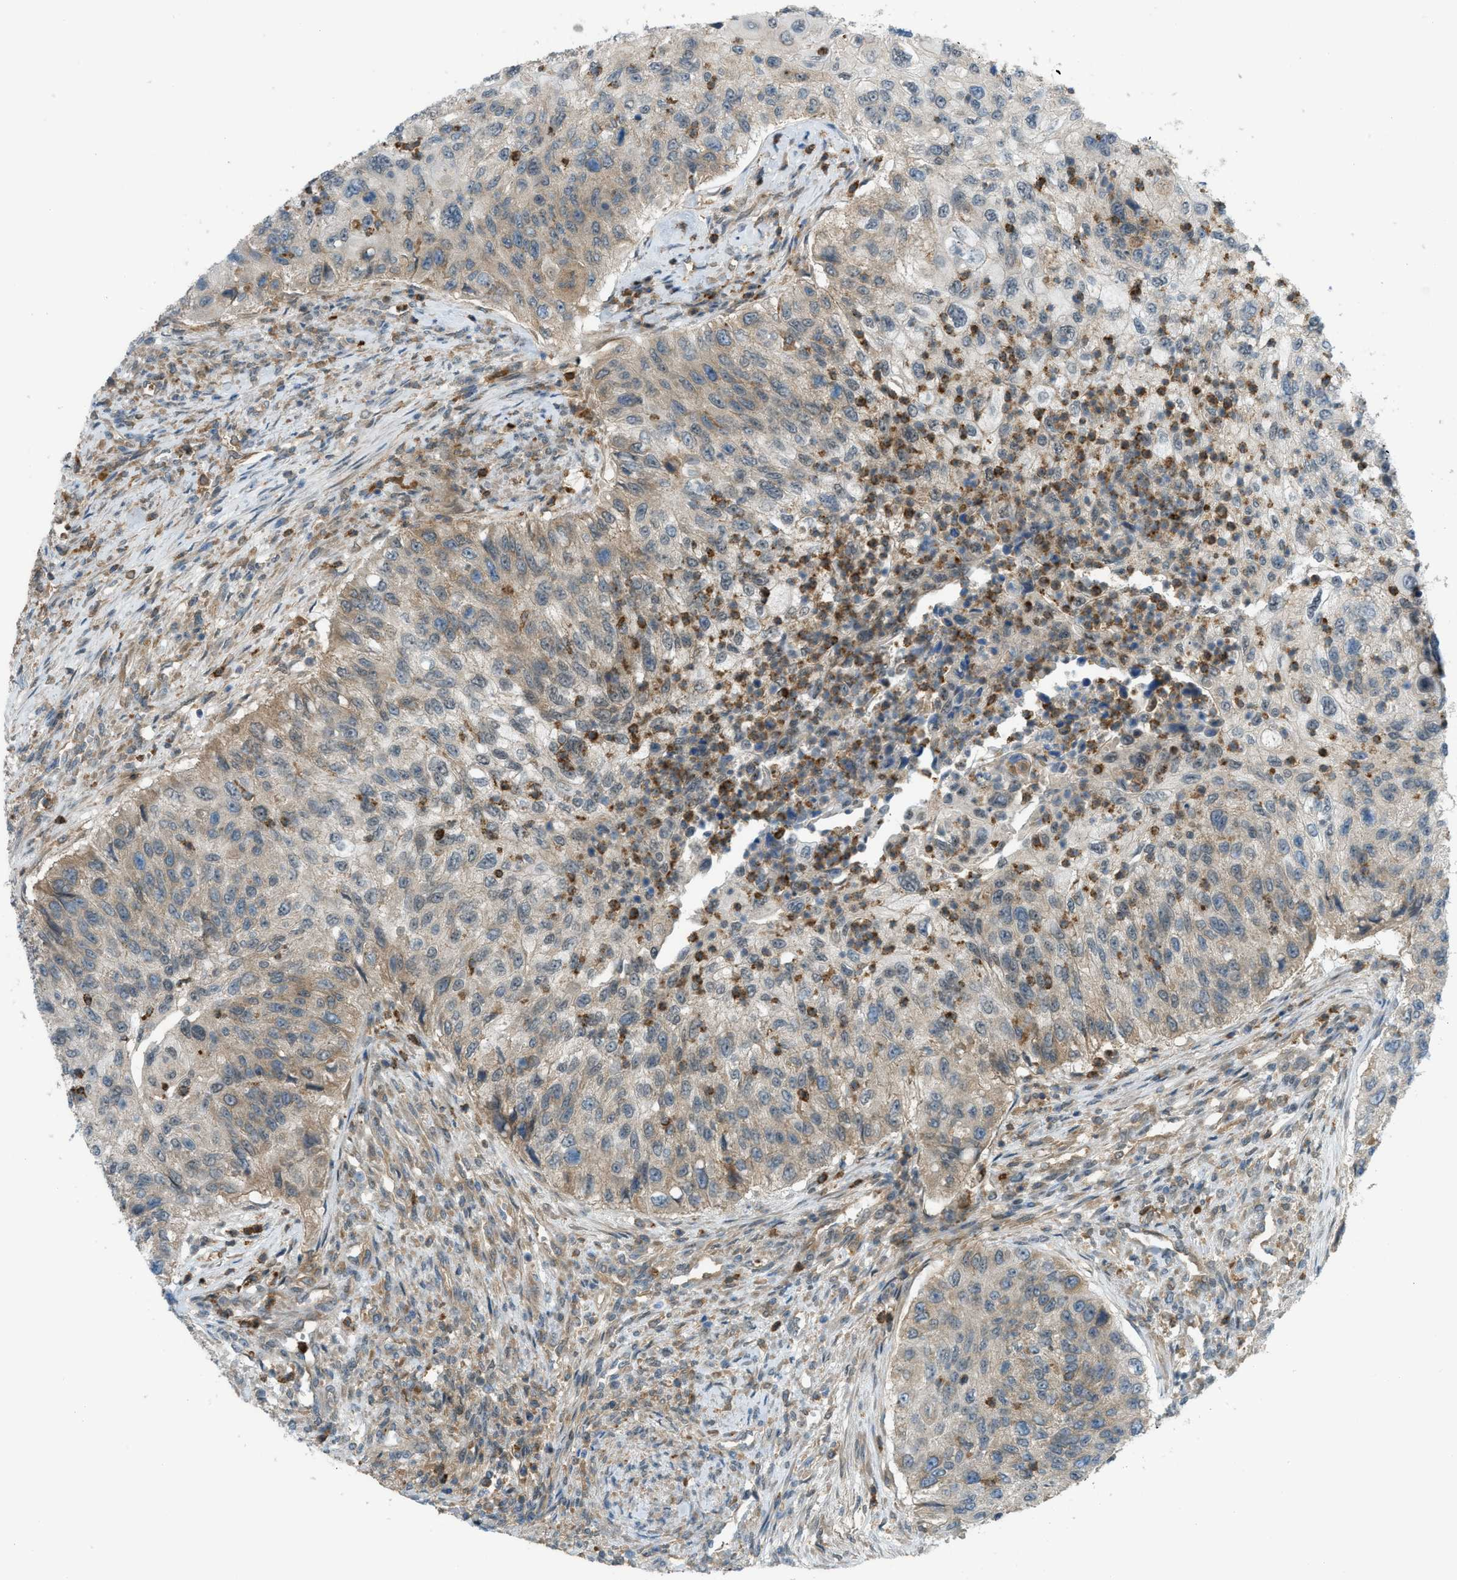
{"staining": {"intensity": "weak", "quantity": "25%-75%", "location": "cytoplasmic/membranous"}, "tissue": "urothelial cancer", "cell_type": "Tumor cells", "image_type": "cancer", "snomed": [{"axis": "morphology", "description": "Urothelial carcinoma, High grade"}, {"axis": "topography", "description": "Urinary bladder"}], "caption": "The immunohistochemical stain shows weak cytoplasmic/membranous staining in tumor cells of urothelial cancer tissue.", "gene": "DYRK1A", "patient": {"sex": "female", "age": 60}}